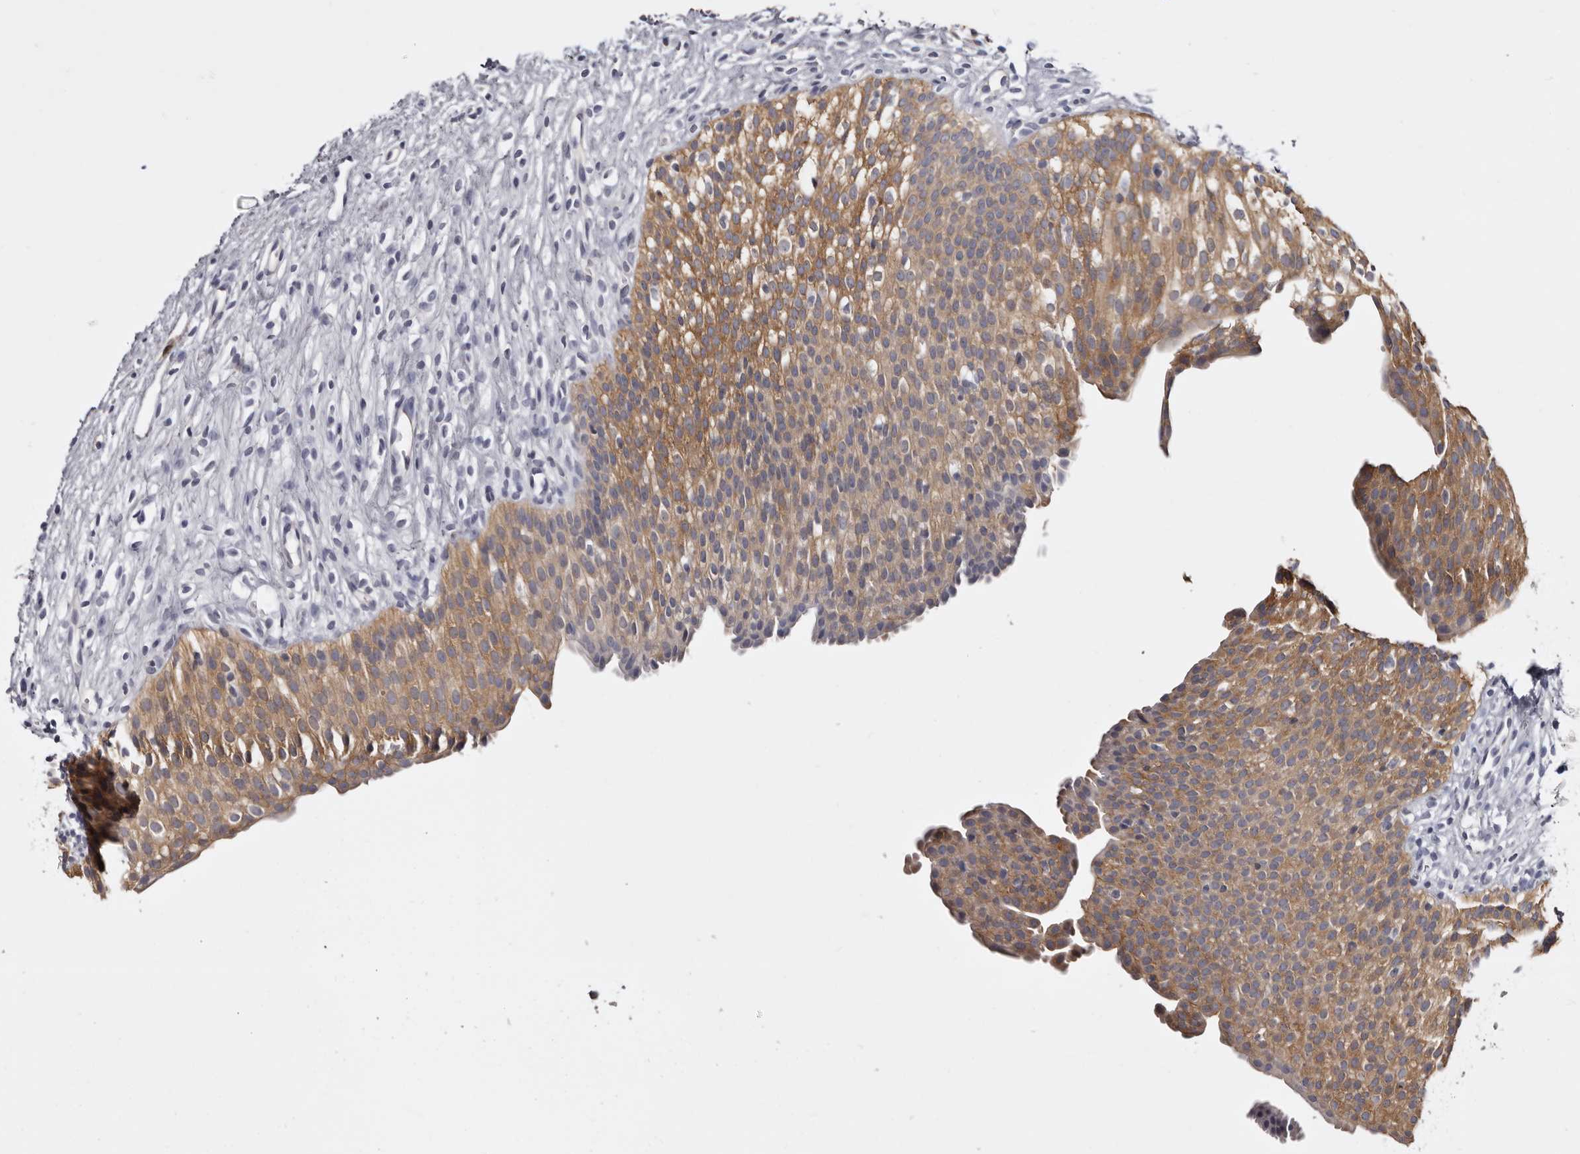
{"staining": {"intensity": "moderate", "quantity": ">75%", "location": "cytoplasmic/membranous"}, "tissue": "urinary bladder", "cell_type": "Urothelial cells", "image_type": "normal", "snomed": [{"axis": "morphology", "description": "Normal tissue, NOS"}, {"axis": "topography", "description": "Urinary bladder"}], "caption": "Immunohistochemical staining of benign urinary bladder shows moderate cytoplasmic/membranous protein staining in about >75% of urothelial cells.", "gene": "LAD1", "patient": {"sex": "male", "age": 1}}